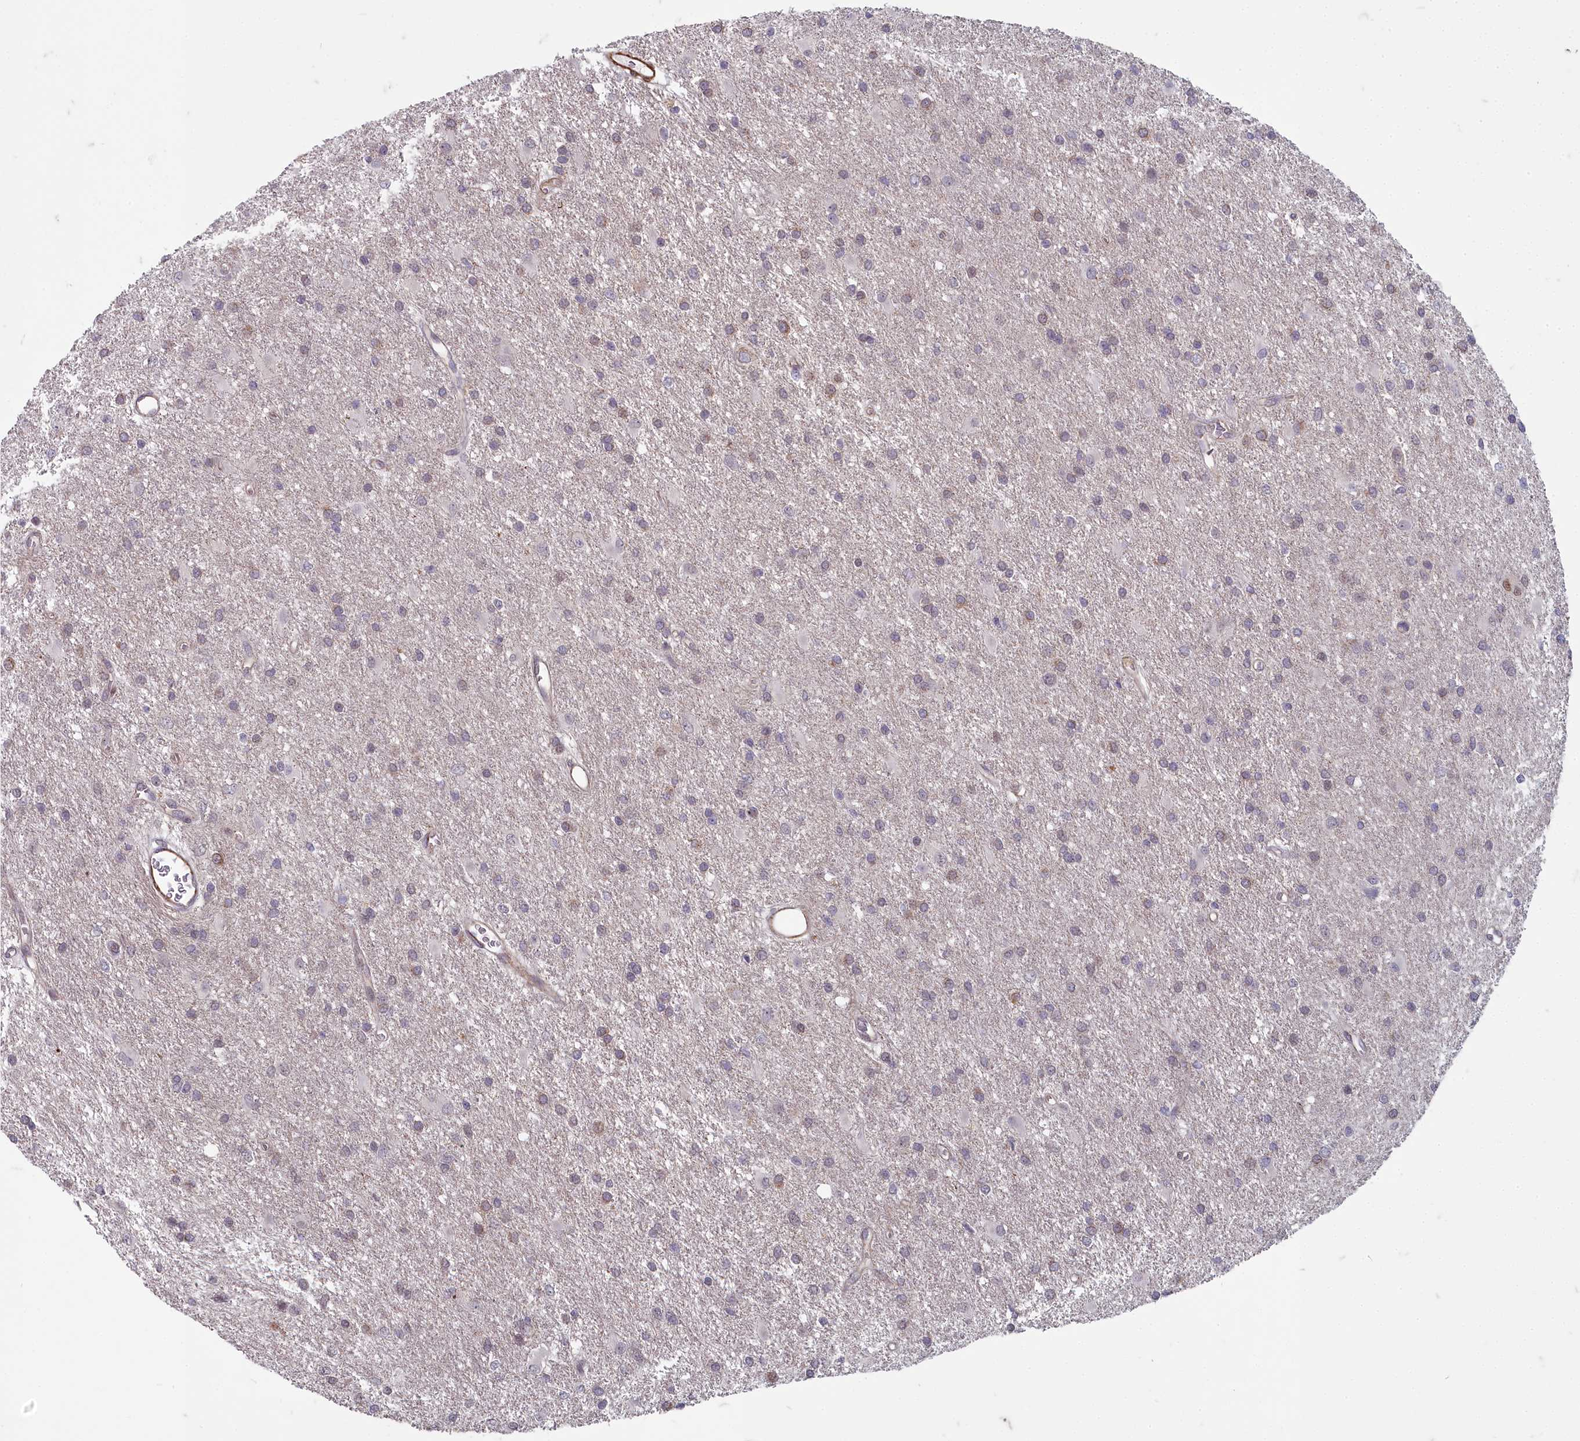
{"staining": {"intensity": "weak", "quantity": "<25%", "location": "cytoplasmic/membranous"}, "tissue": "glioma", "cell_type": "Tumor cells", "image_type": "cancer", "snomed": [{"axis": "morphology", "description": "Glioma, malignant, High grade"}, {"axis": "topography", "description": "Brain"}], "caption": "High power microscopy histopathology image of an IHC micrograph of malignant glioma (high-grade), revealing no significant positivity in tumor cells.", "gene": "ZNF626", "patient": {"sex": "female", "age": 50}}